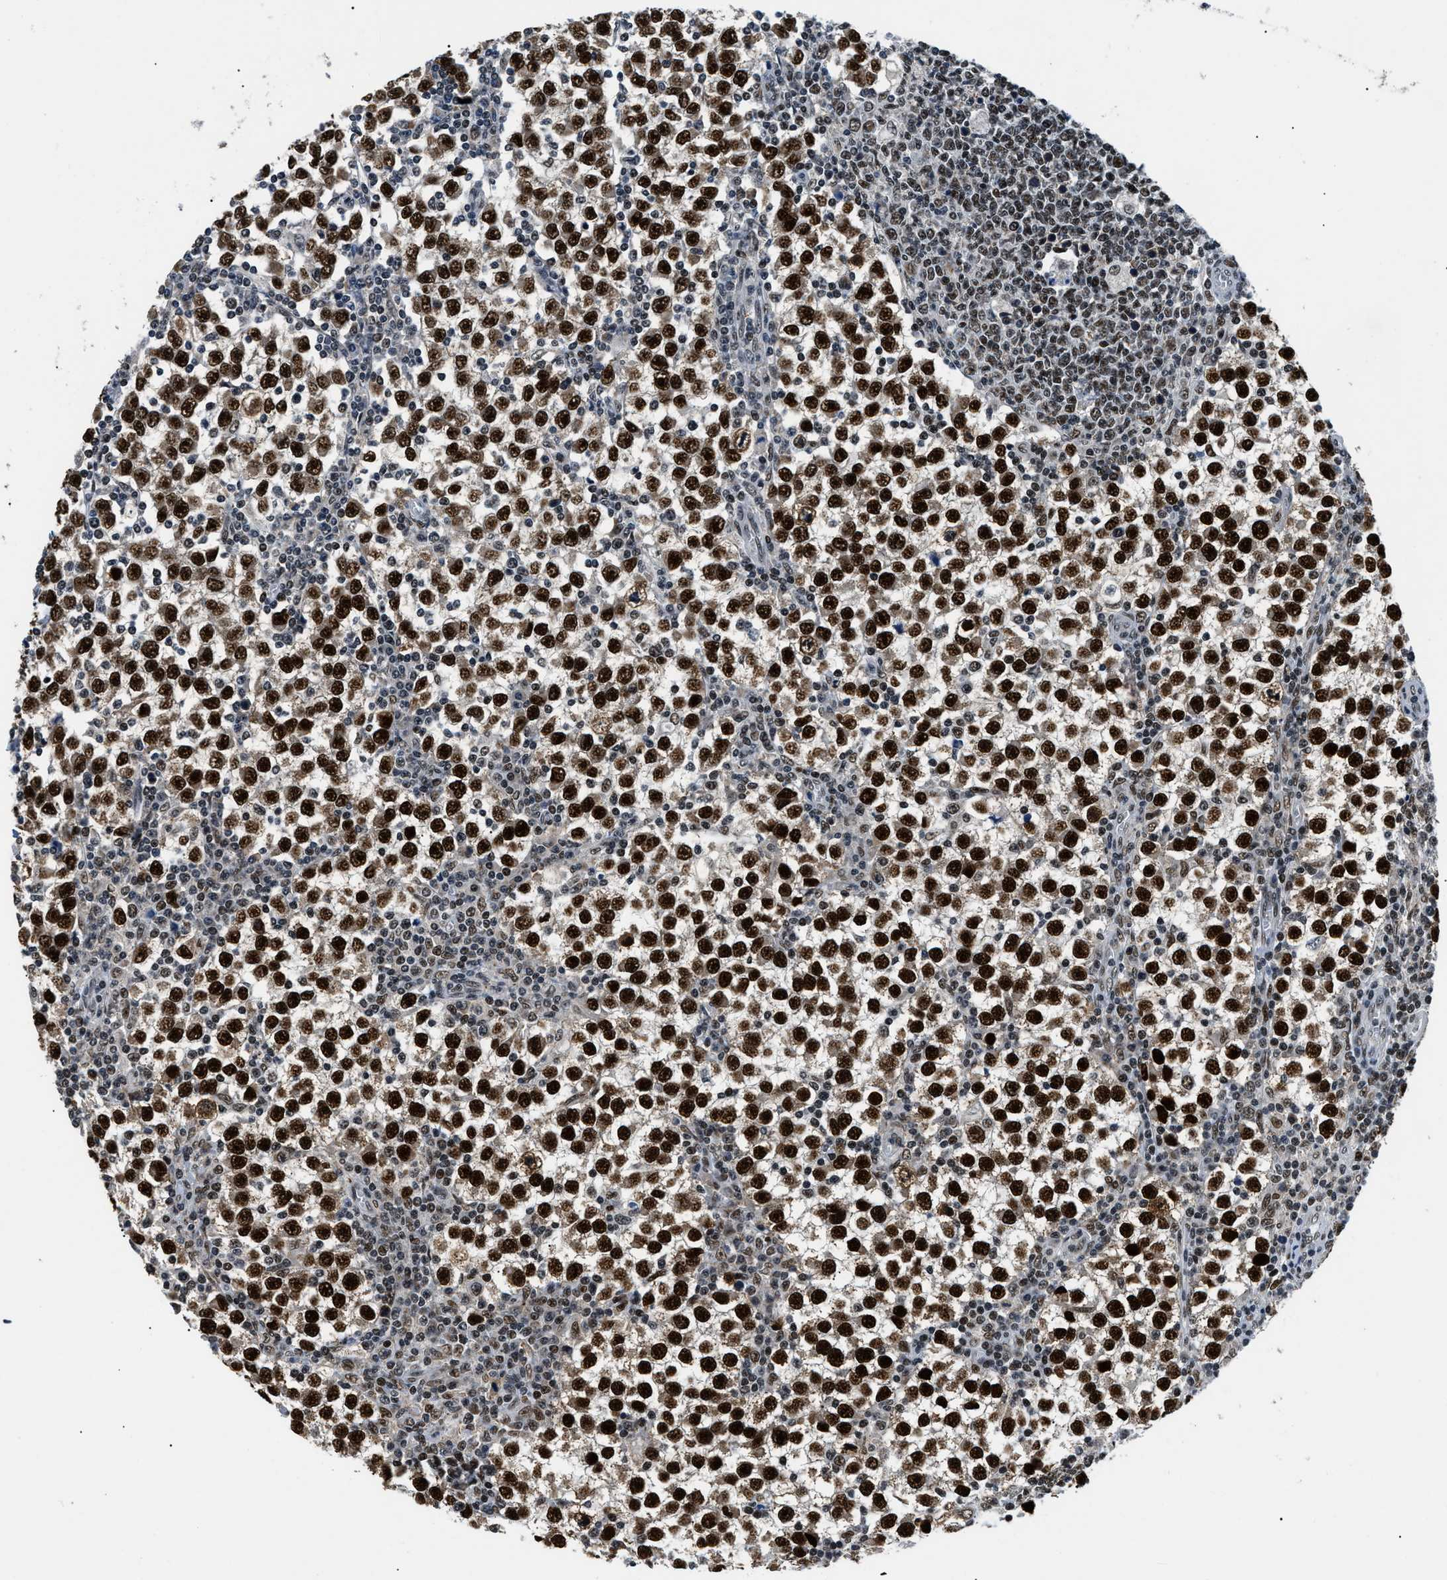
{"staining": {"intensity": "strong", "quantity": ">75%", "location": "nuclear"}, "tissue": "testis cancer", "cell_type": "Tumor cells", "image_type": "cancer", "snomed": [{"axis": "morphology", "description": "Seminoma, NOS"}, {"axis": "topography", "description": "Testis"}], "caption": "Immunohistochemistry (IHC) image of human testis seminoma stained for a protein (brown), which displays high levels of strong nuclear expression in about >75% of tumor cells.", "gene": "KDM3B", "patient": {"sex": "male", "age": 65}}